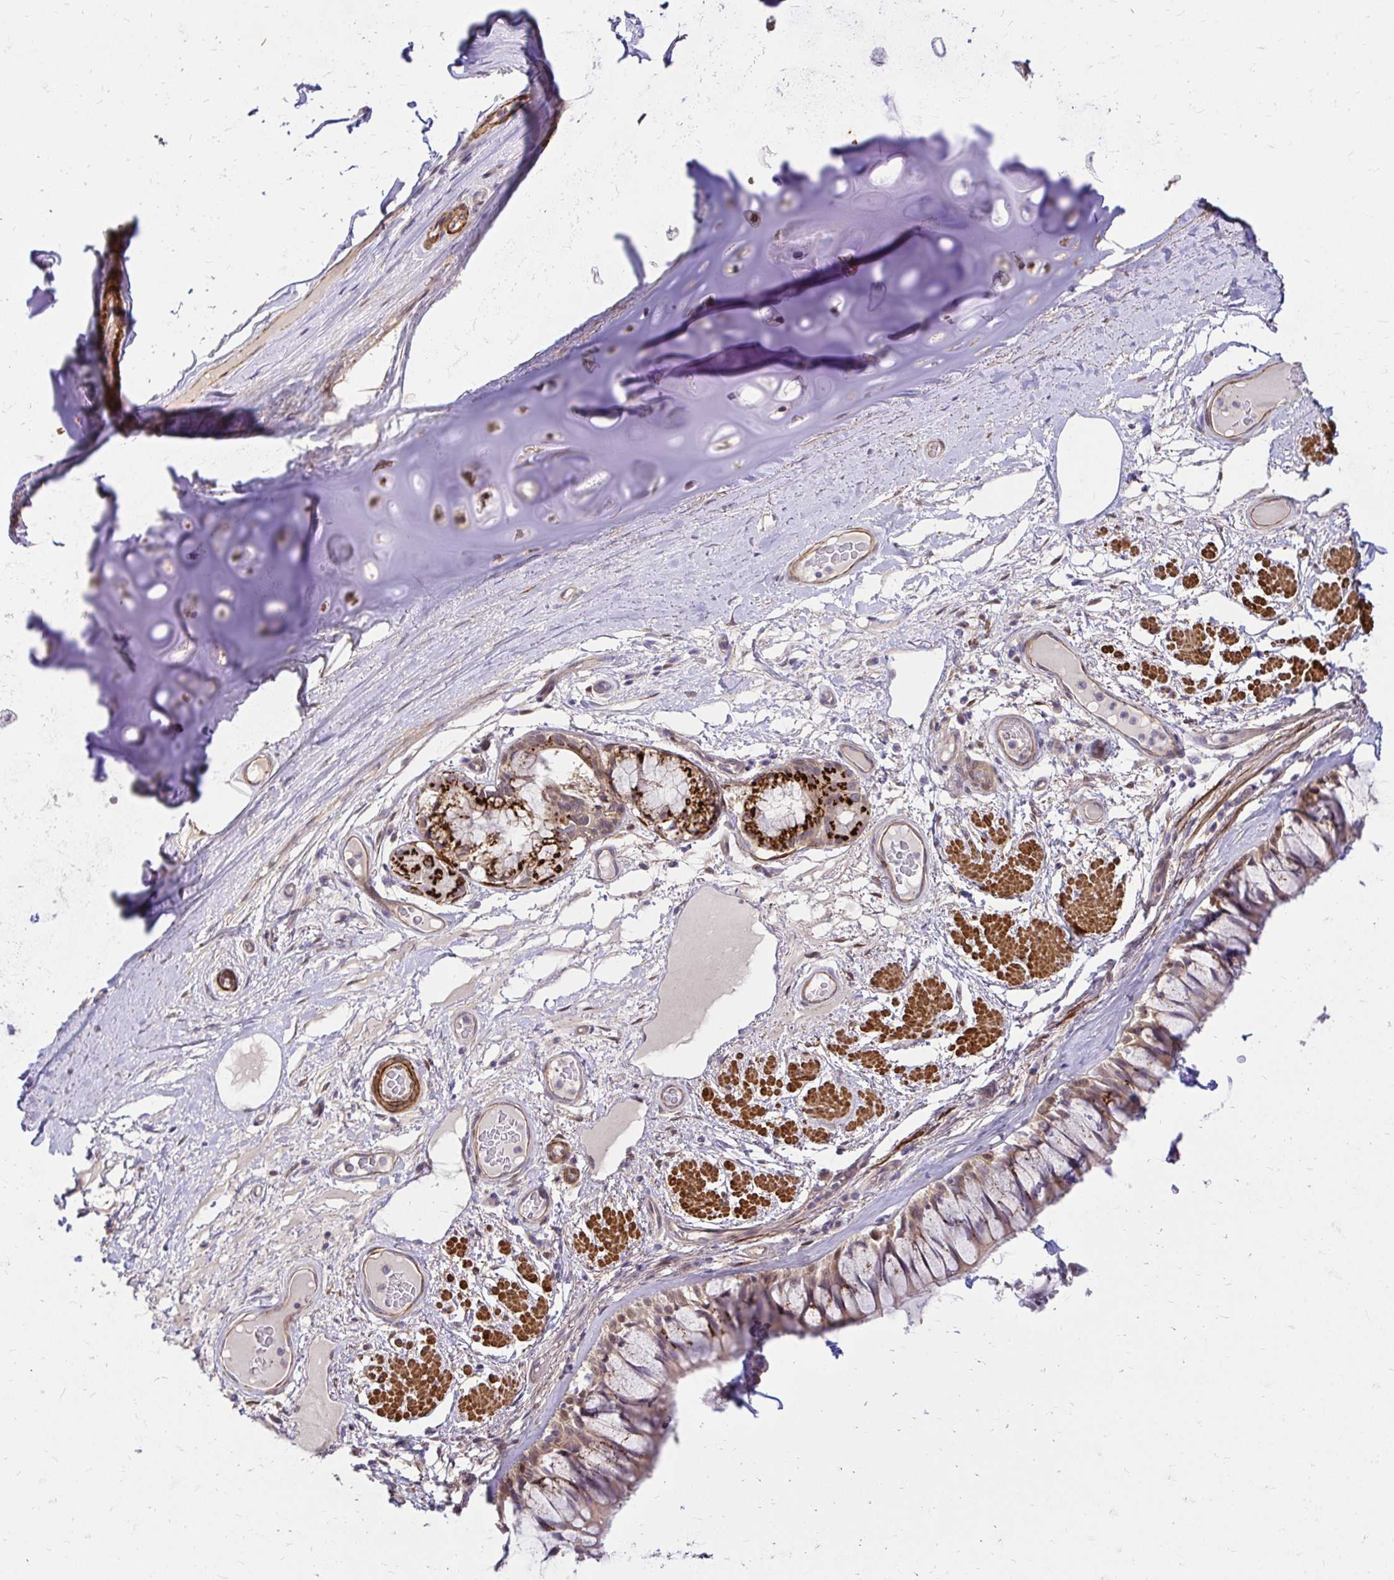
{"staining": {"intensity": "negative", "quantity": "none", "location": "none"}, "tissue": "adipose tissue", "cell_type": "Adipocytes", "image_type": "normal", "snomed": [{"axis": "morphology", "description": "Normal tissue, NOS"}, {"axis": "topography", "description": "Cartilage tissue"}, {"axis": "topography", "description": "Bronchus"}], "caption": "Human adipose tissue stained for a protein using immunohistochemistry (IHC) shows no expression in adipocytes.", "gene": "YAP1", "patient": {"sex": "male", "age": 64}}